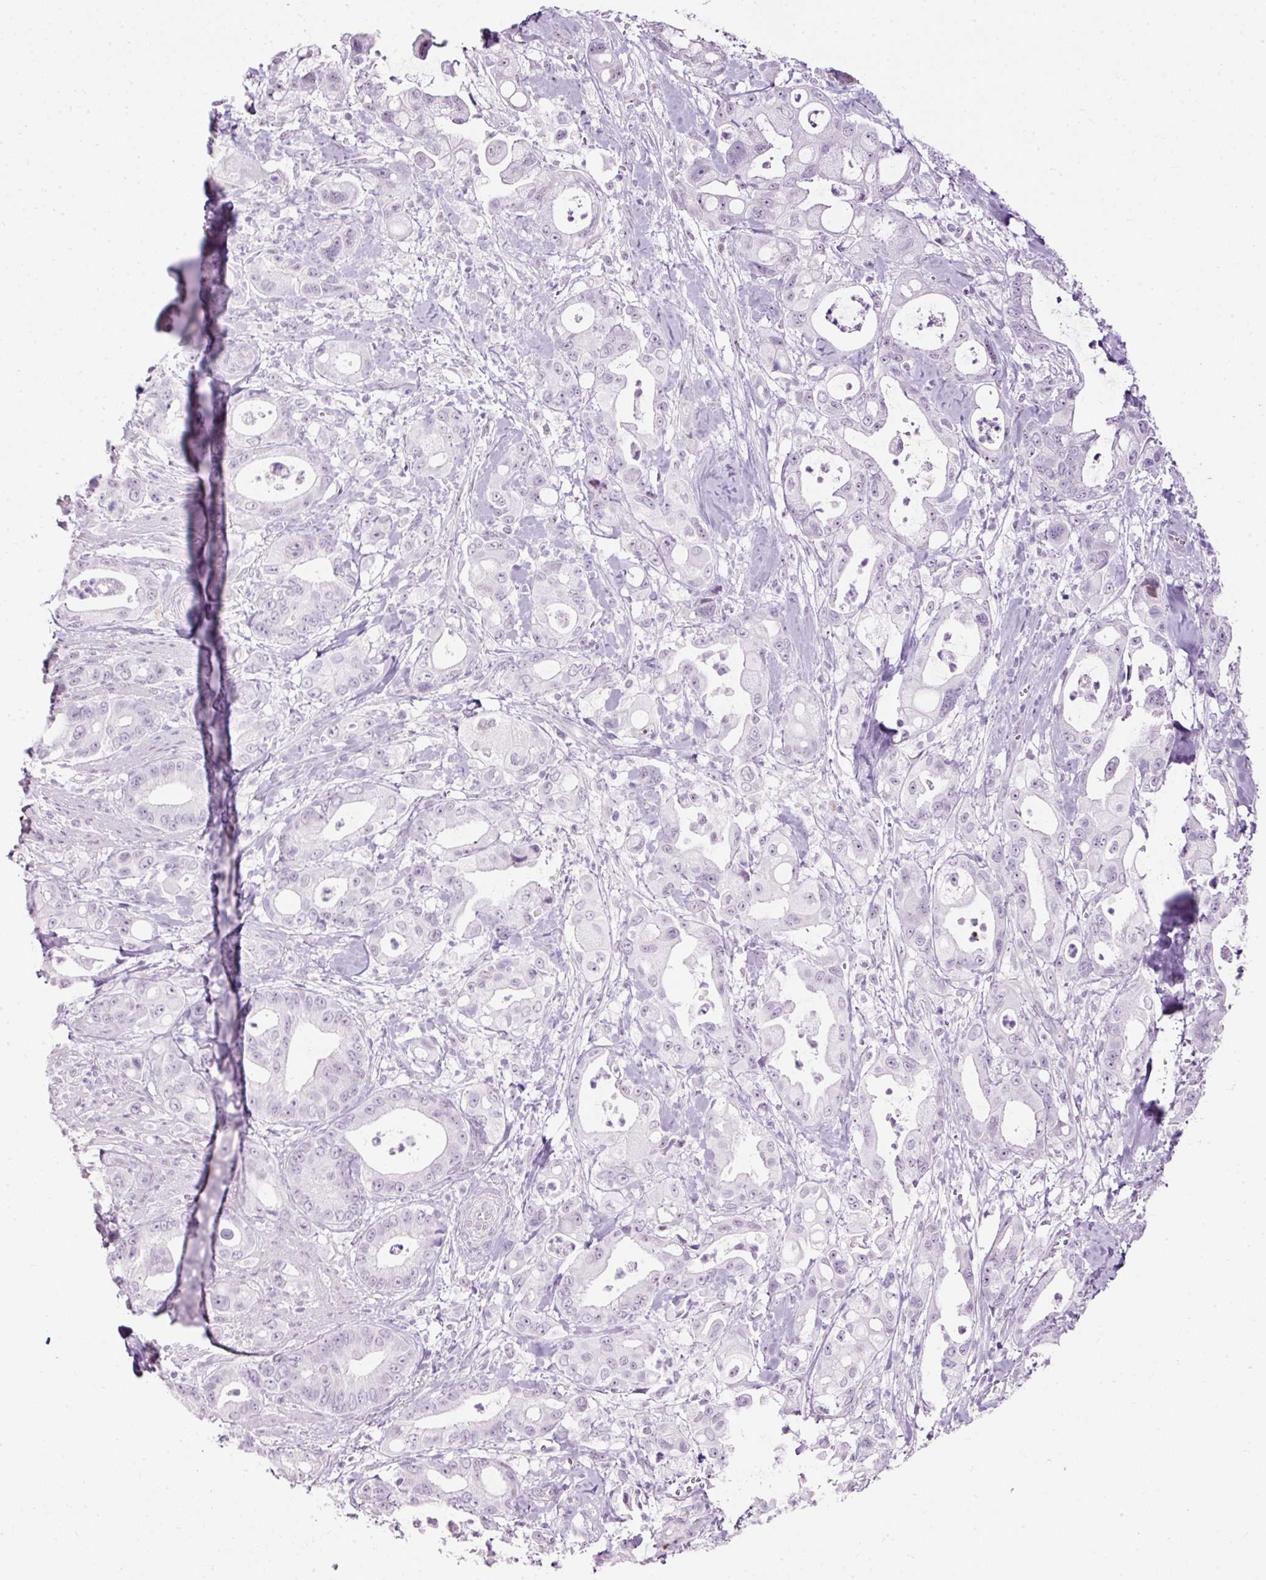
{"staining": {"intensity": "negative", "quantity": "none", "location": "none"}, "tissue": "pancreatic cancer", "cell_type": "Tumor cells", "image_type": "cancer", "snomed": [{"axis": "morphology", "description": "Adenocarcinoma, NOS"}, {"axis": "topography", "description": "Pancreas"}], "caption": "High power microscopy histopathology image of an IHC histopathology image of pancreatic cancer (adenocarcinoma), revealing no significant staining in tumor cells. (DAB (3,3'-diaminobenzidine) IHC with hematoxylin counter stain).", "gene": "PDE6B", "patient": {"sex": "male", "age": 68}}